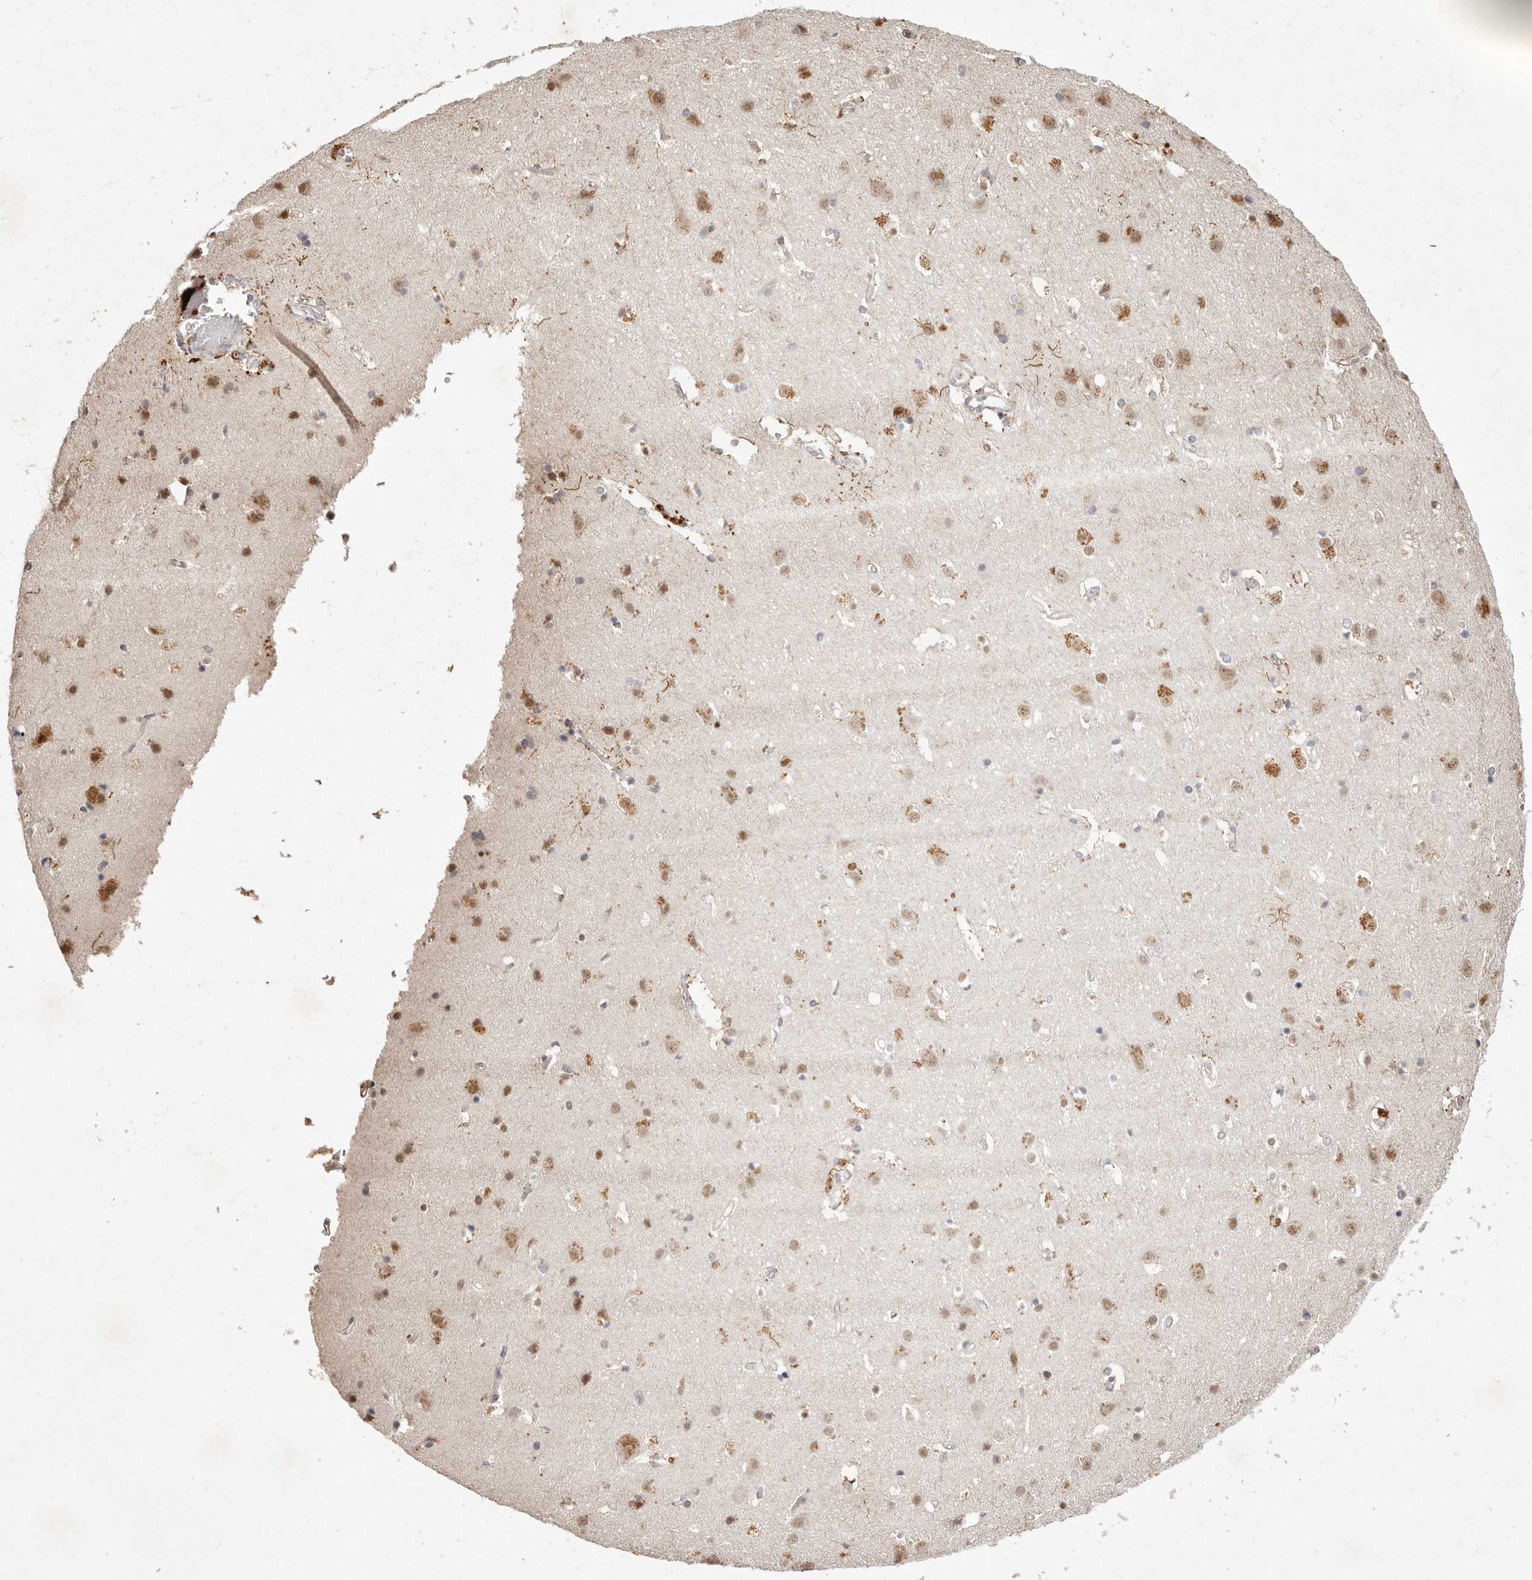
{"staining": {"intensity": "negative", "quantity": "none", "location": "none"}, "tissue": "cerebral cortex", "cell_type": "Endothelial cells", "image_type": "normal", "snomed": [{"axis": "morphology", "description": "Normal tissue, NOS"}, {"axis": "topography", "description": "Cerebral cortex"}], "caption": "Immunohistochemistry (IHC) of normal human cerebral cortex shows no positivity in endothelial cells. (IHC, brightfield microscopy, high magnification).", "gene": "BUD31", "patient": {"sex": "male", "age": 54}}